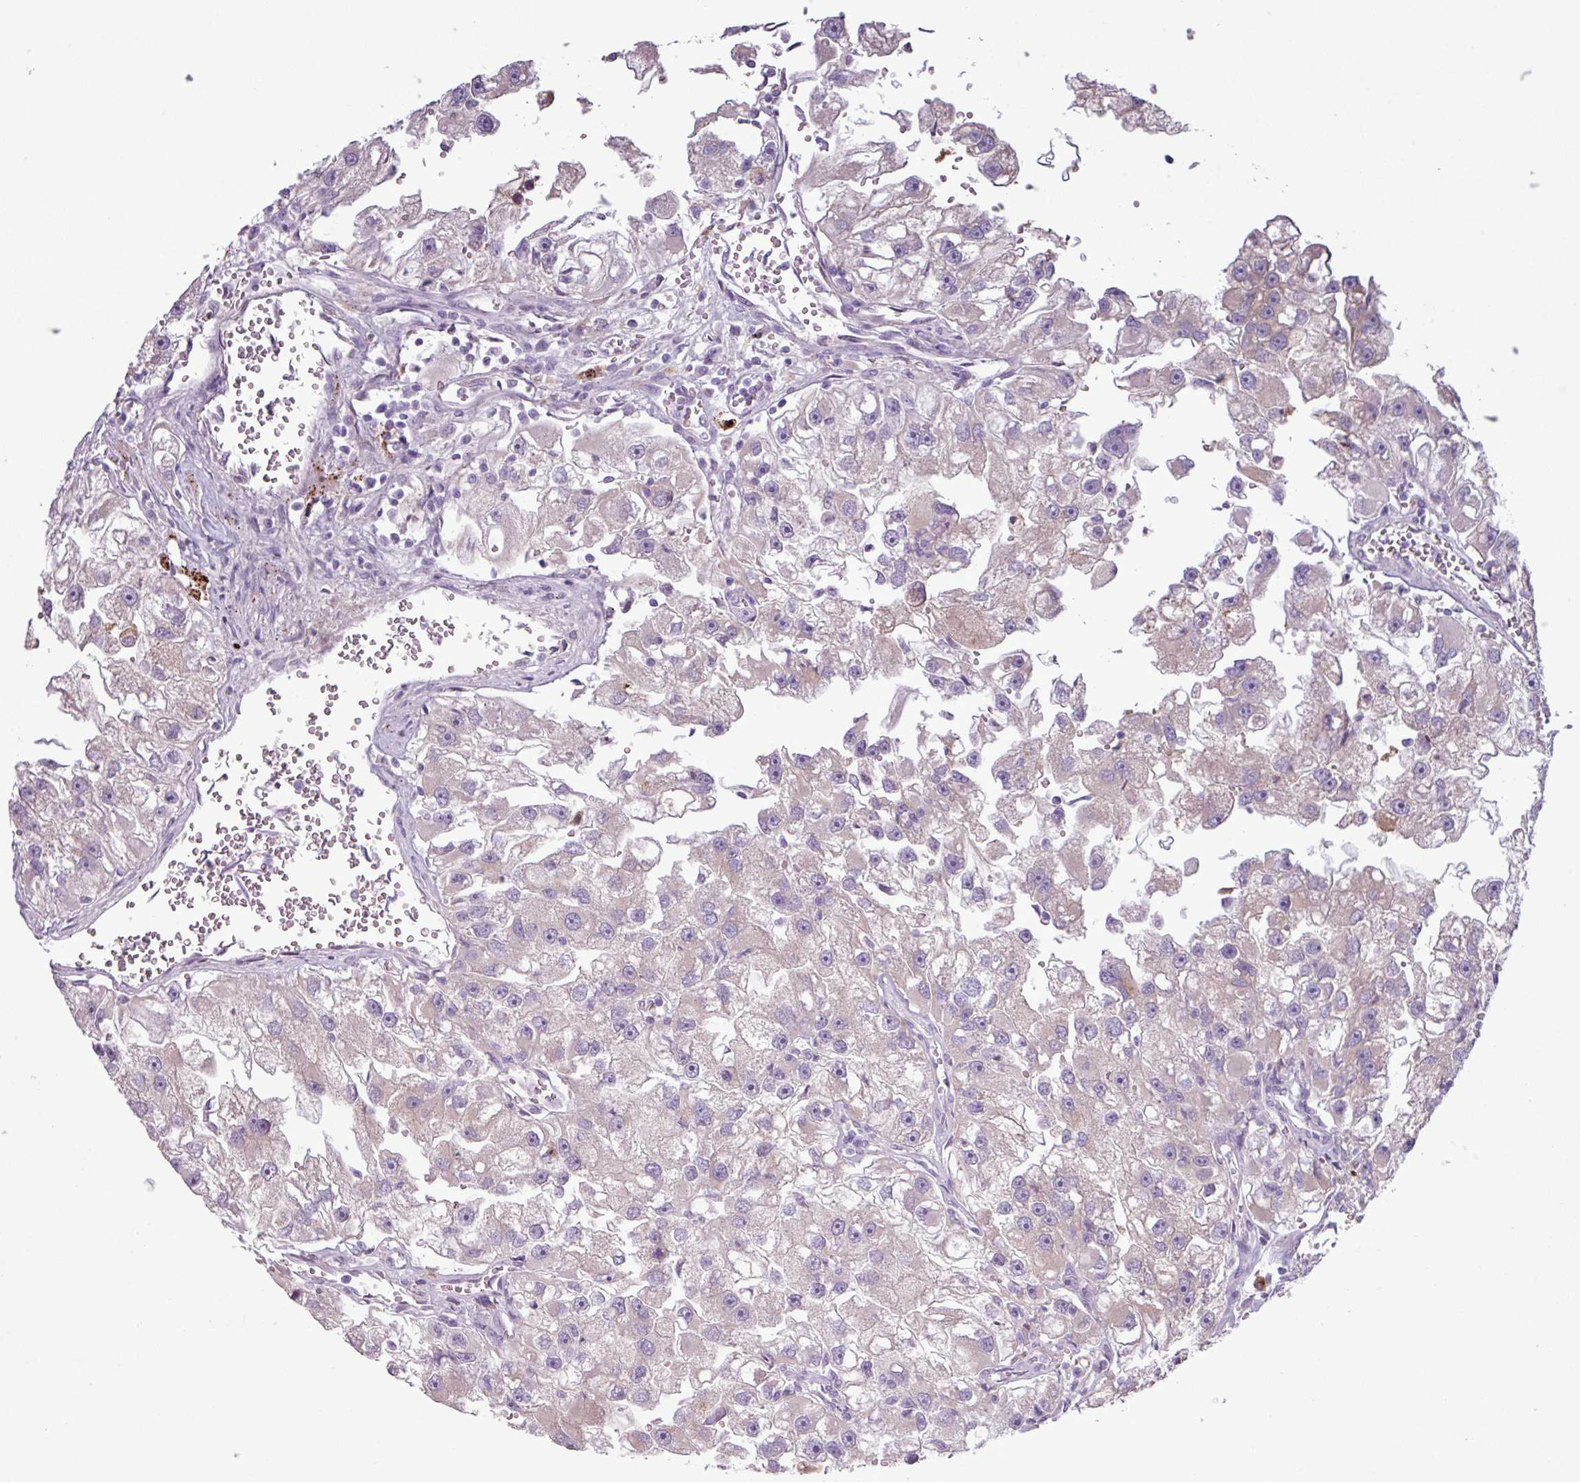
{"staining": {"intensity": "negative", "quantity": "none", "location": "none"}, "tissue": "renal cancer", "cell_type": "Tumor cells", "image_type": "cancer", "snomed": [{"axis": "morphology", "description": "Adenocarcinoma, NOS"}, {"axis": "topography", "description": "Kidney"}], "caption": "High magnification brightfield microscopy of renal cancer (adenocarcinoma) stained with DAB (brown) and counterstained with hematoxylin (blue): tumor cells show no significant positivity.", "gene": "C4B", "patient": {"sex": "male", "age": 63}}